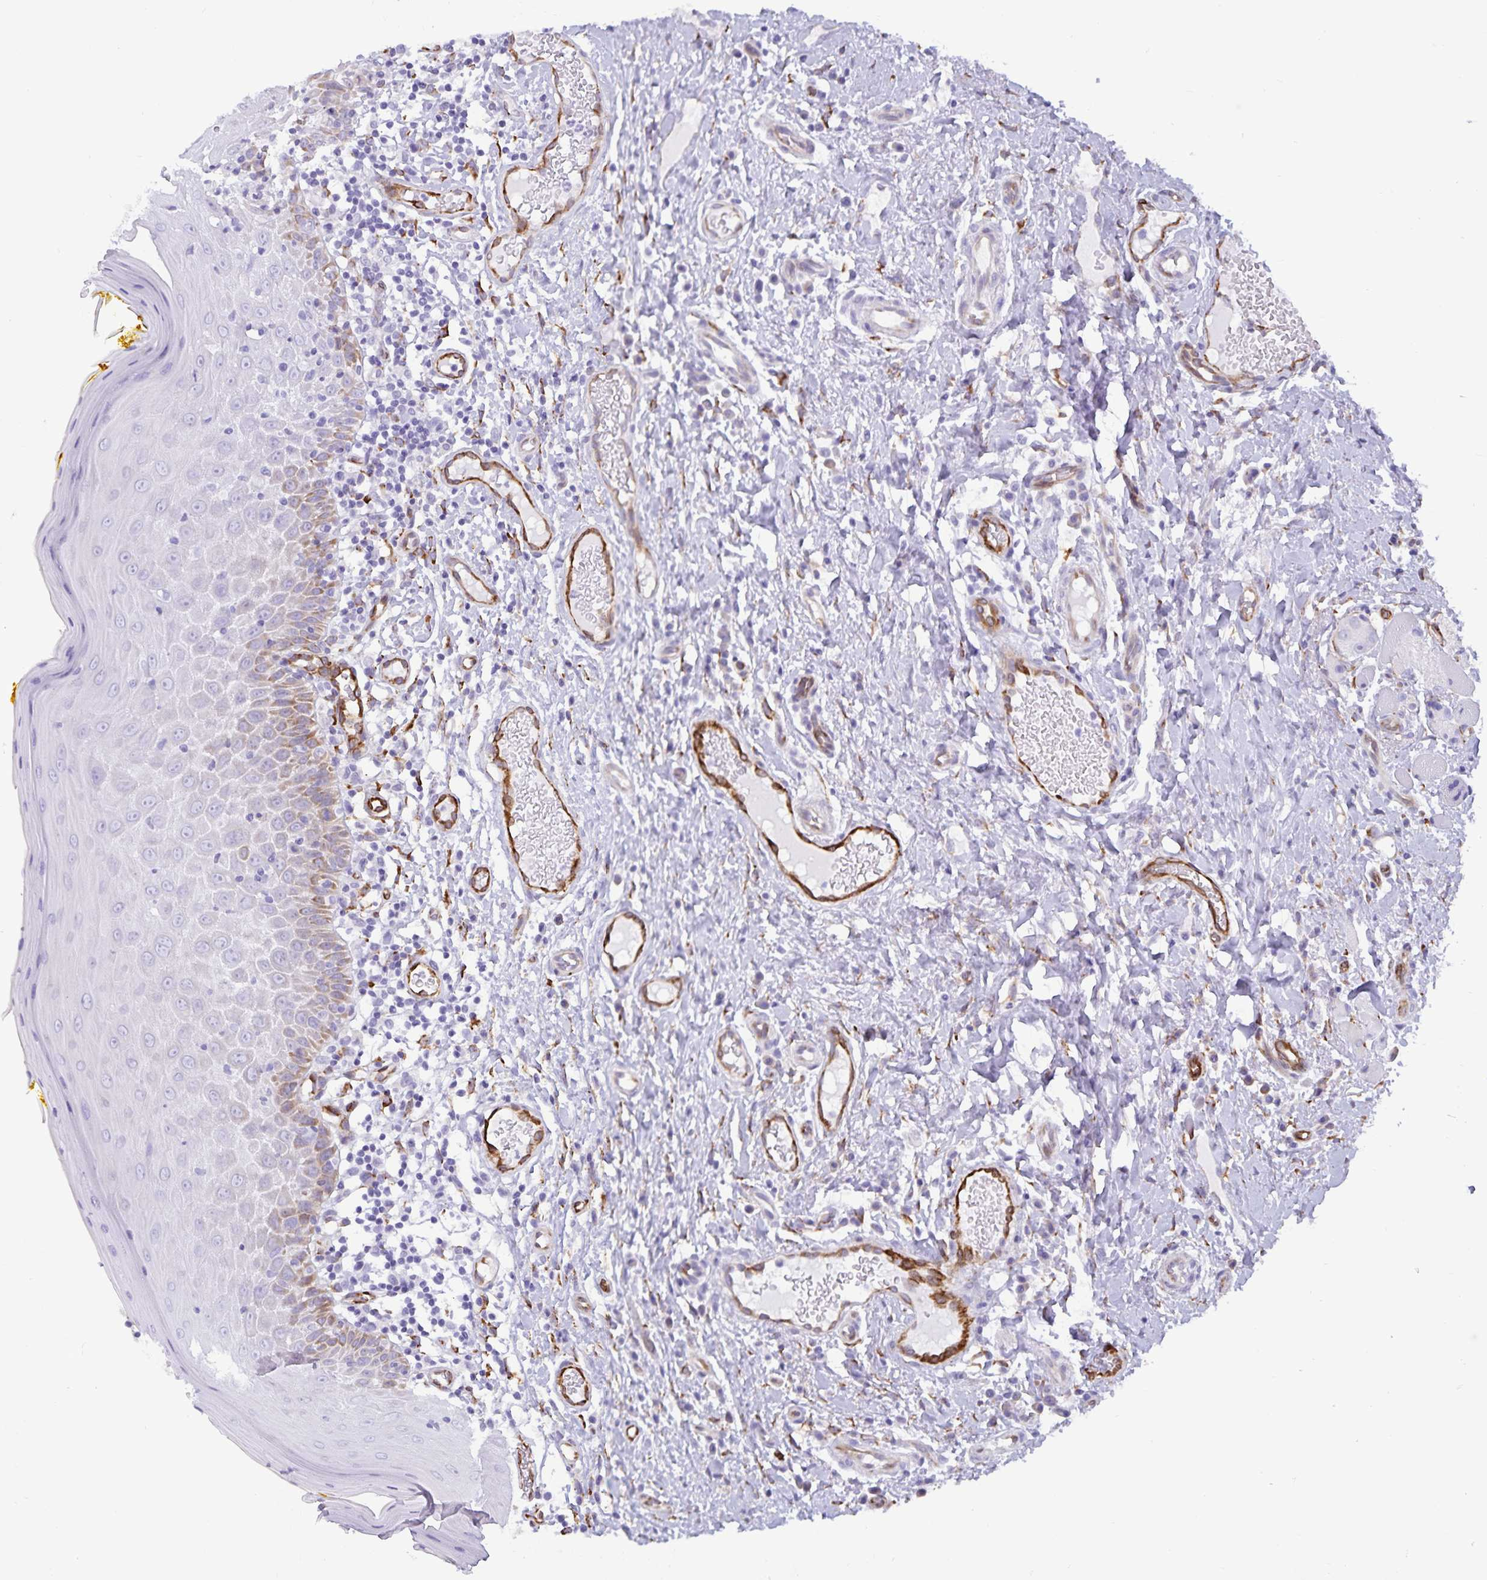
{"staining": {"intensity": "weak", "quantity": "<25%", "location": "cytoplasmic/membranous"}, "tissue": "oral mucosa", "cell_type": "Squamous epithelial cells", "image_type": "normal", "snomed": [{"axis": "morphology", "description": "Normal tissue, NOS"}, {"axis": "topography", "description": "Oral tissue"}, {"axis": "topography", "description": "Tounge, NOS"}], "caption": "IHC micrograph of benign oral mucosa: oral mucosa stained with DAB demonstrates no significant protein positivity in squamous epithelial cells.", "gene": "RCN1", "patient": {"sex": "female", "age": 58}}